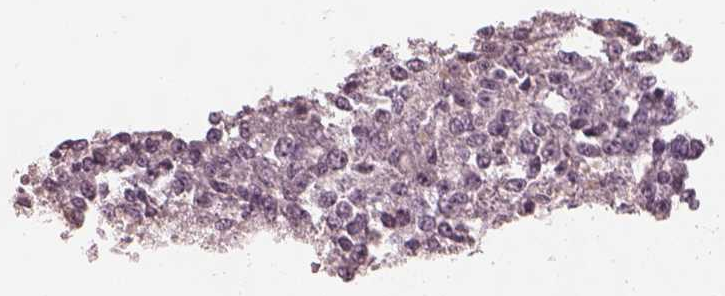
{"staining": {"intensity": "negative", "quantity": "none", "location": "none"}, "tissue": "melanoma", "cell_type": "Tumor cells", "image_type": "cancer", "snomed": [{"axis": "morphology", "description": "Malignant melanoma, Metastatic site"}, {"axis": "topography", "description": "Lymph node"}], "caption": "IHC photomicrograph of human malignant melanoma (metastatic site) stained for a protein (brown), which exhibits no expression in tumor cells. (DAB immunohistochemistry, high magnification).", "gene": "PRKACG", "patient": {"sex": "female", "age": 64}}